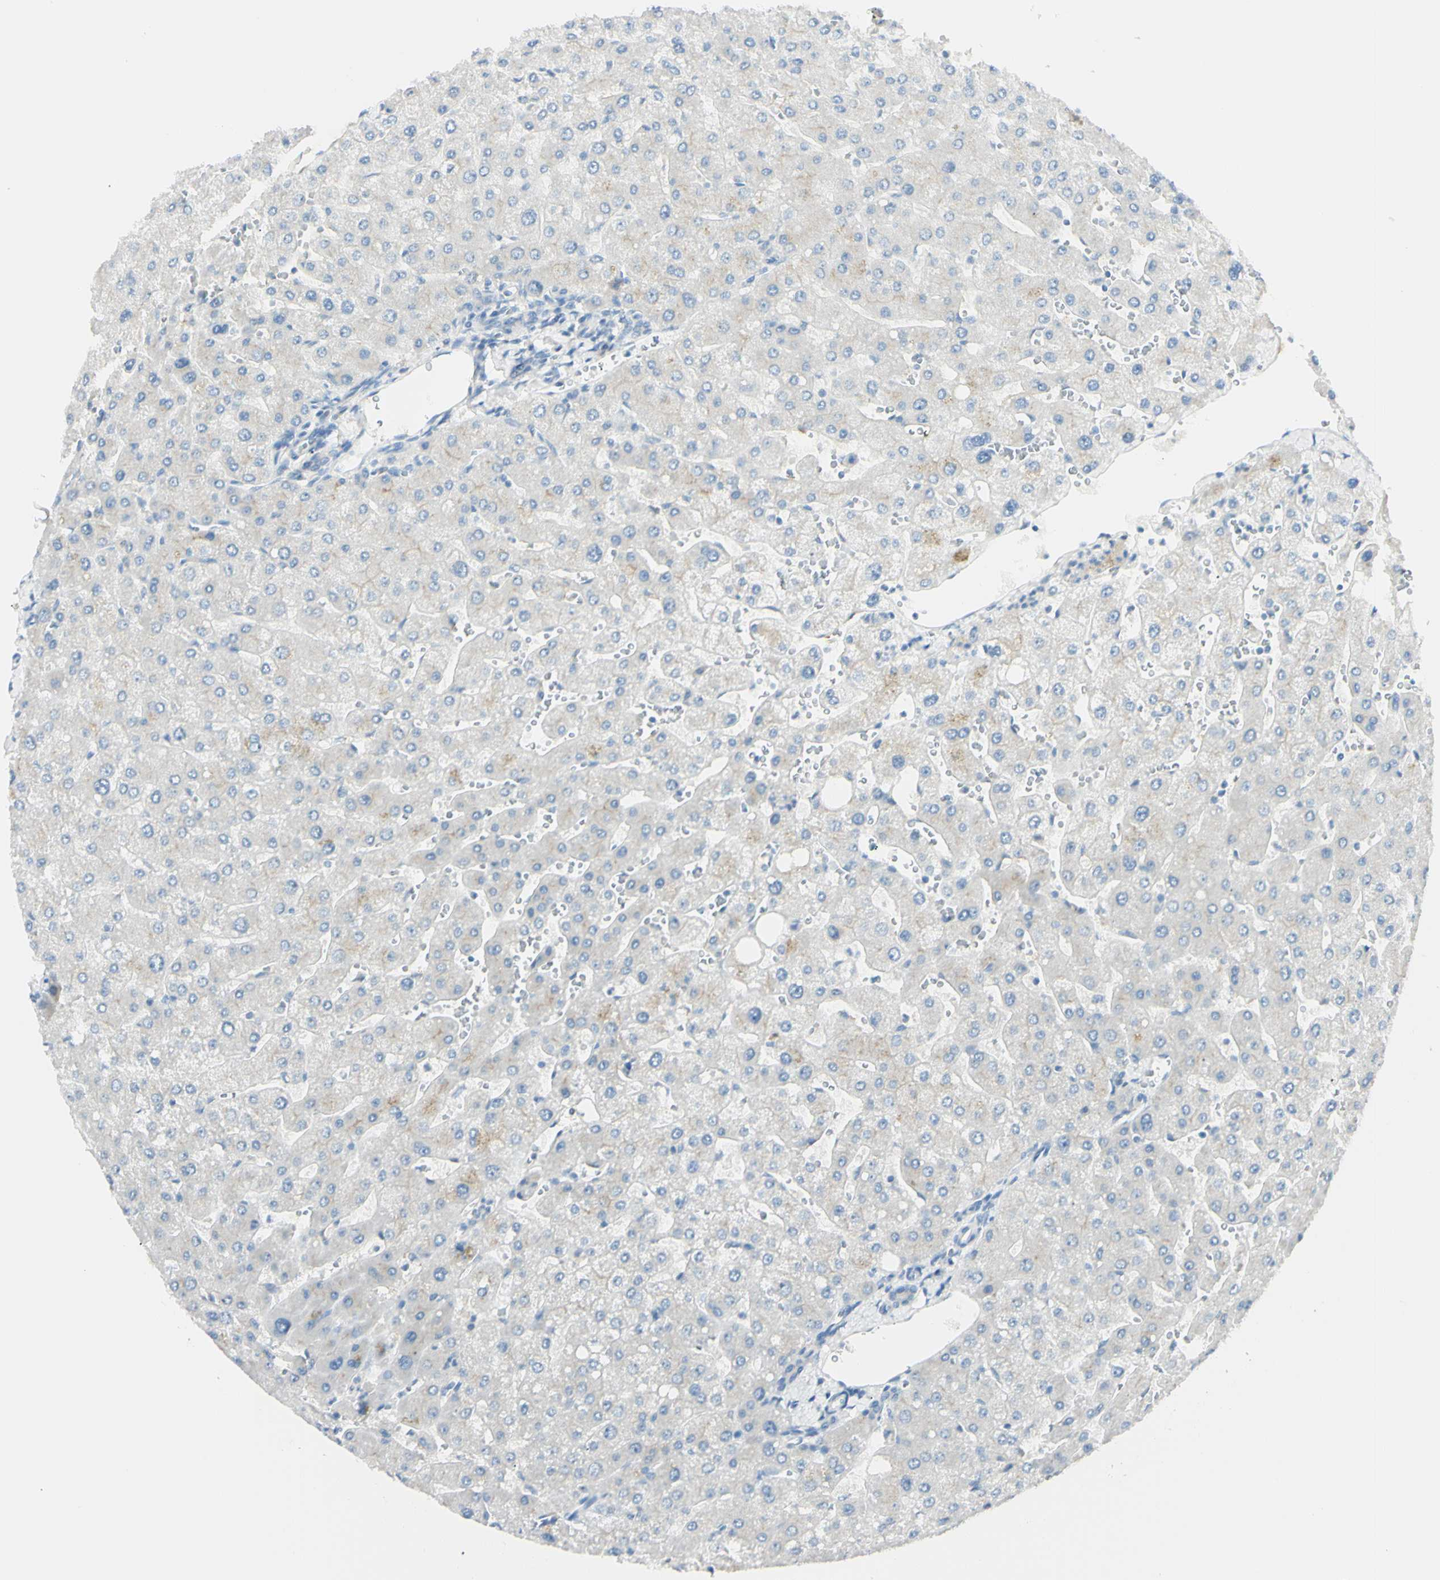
{"staining": {"intensity": "negative", "quantity": "none", "location": "none"}, "tissue": "liver", "cell_type": "Cholangiocytes", "image_type": "normal", "snomed": [{"axis": "morphology", "description": "Normal tissue, NOS"}, {"axis": "topography", "description": "Liver"}], "caption": "DAB immunohistochemical staining of benign liver demonstrates no significant staining in cholangiocytes.", "gene": "FOLH1", "patient": {"sex": "male", "age": 55}}